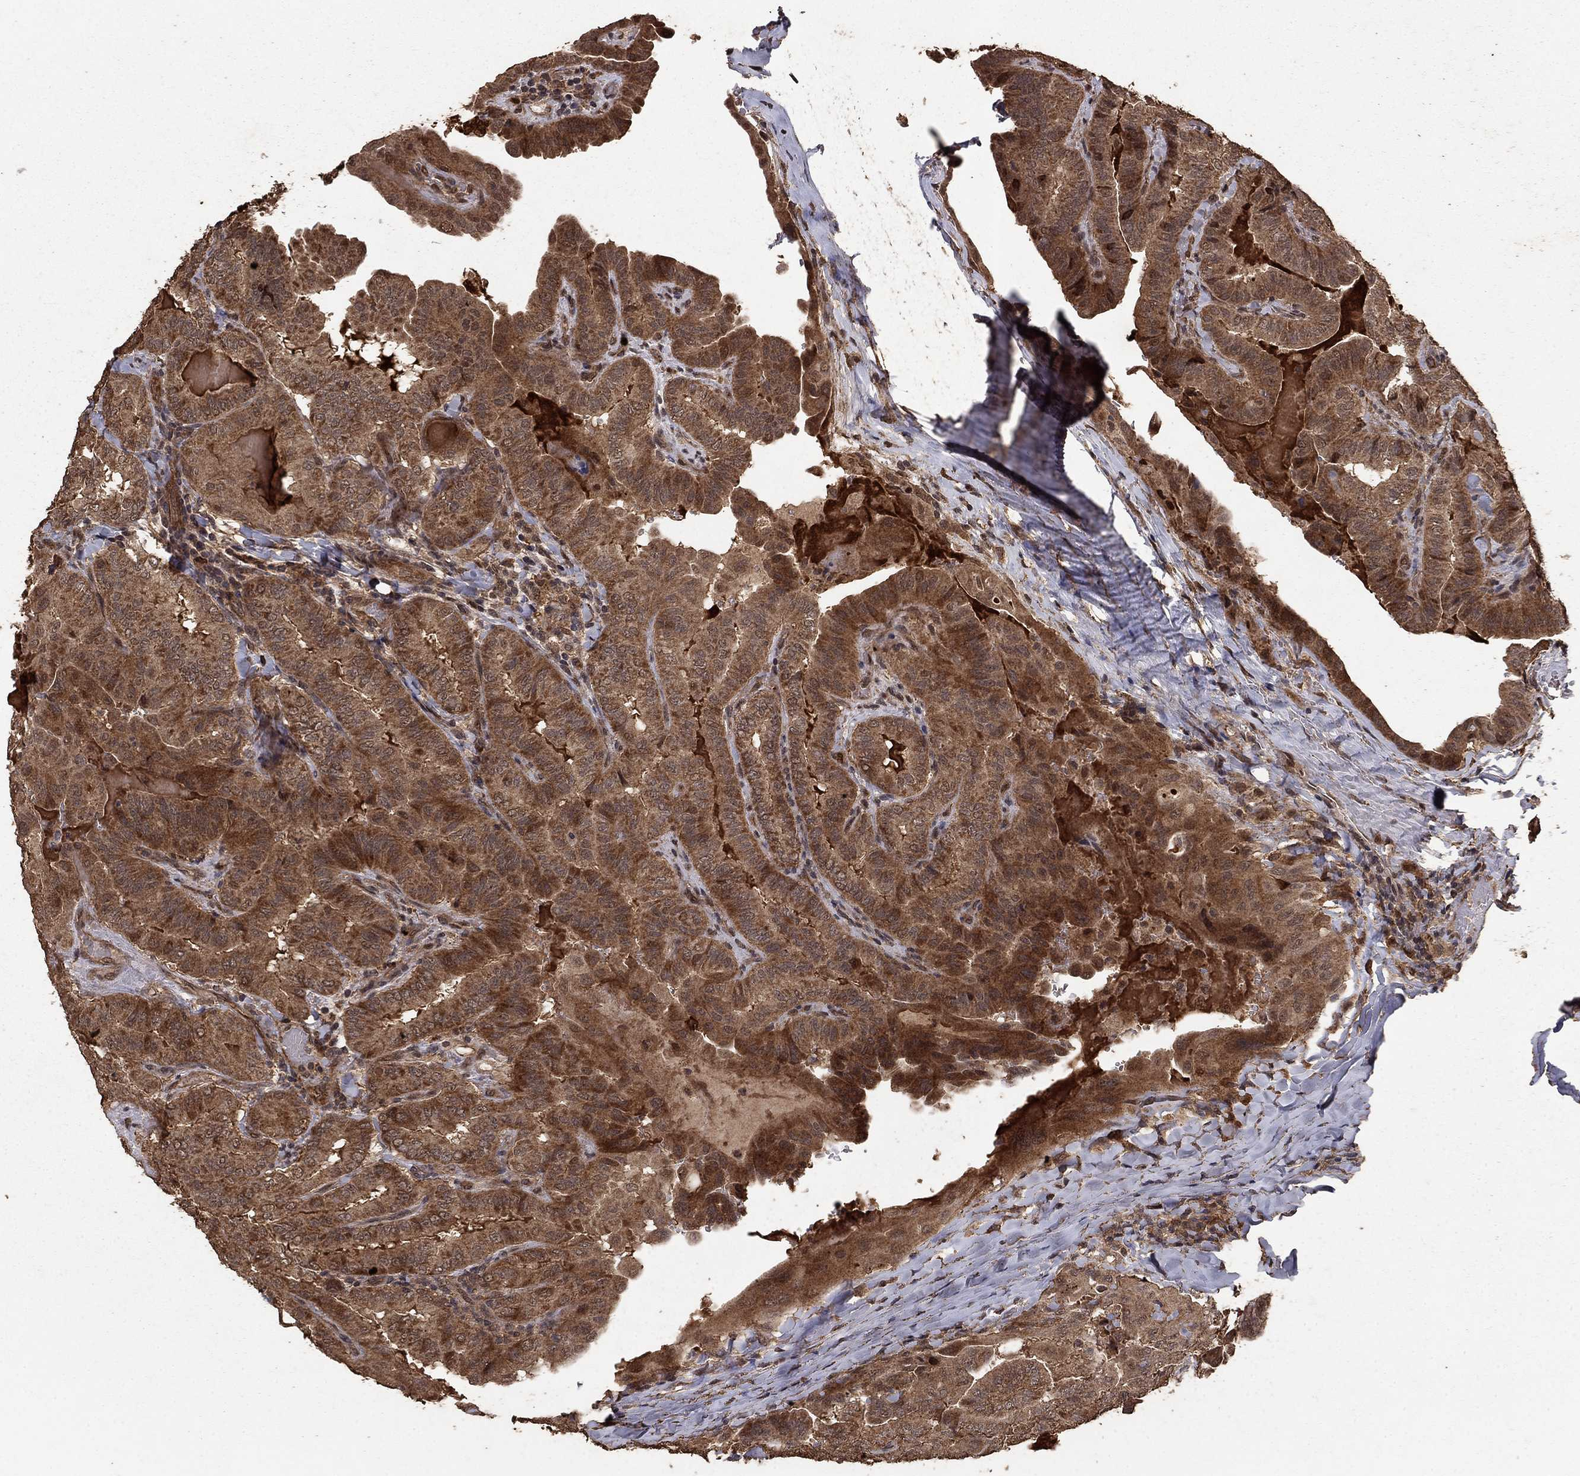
{"staining": {"intensity": "moderate", "quantity": ">75%", "location": "cytoplasmic/membranous"}, "tissue": "thyroid cancer", "cell_type": "Tumor cells", "image_type": "cancer", "snomed": [{"axis": "morphology", "description": "Papillary adenocarcinoma, NOS"}, {"axis": "topography", "description": "Thyroid gland"}], "caption": "Immunohistochemistry (DAB (3,3'-diaminobenzidine)) staining of thyroid cancer displays moderate cytoplasmic/membranous protein positivity in about >75% of tumor cells.", "gene": "PRDM1", "patient": {"sex": "female", "age": 68}}